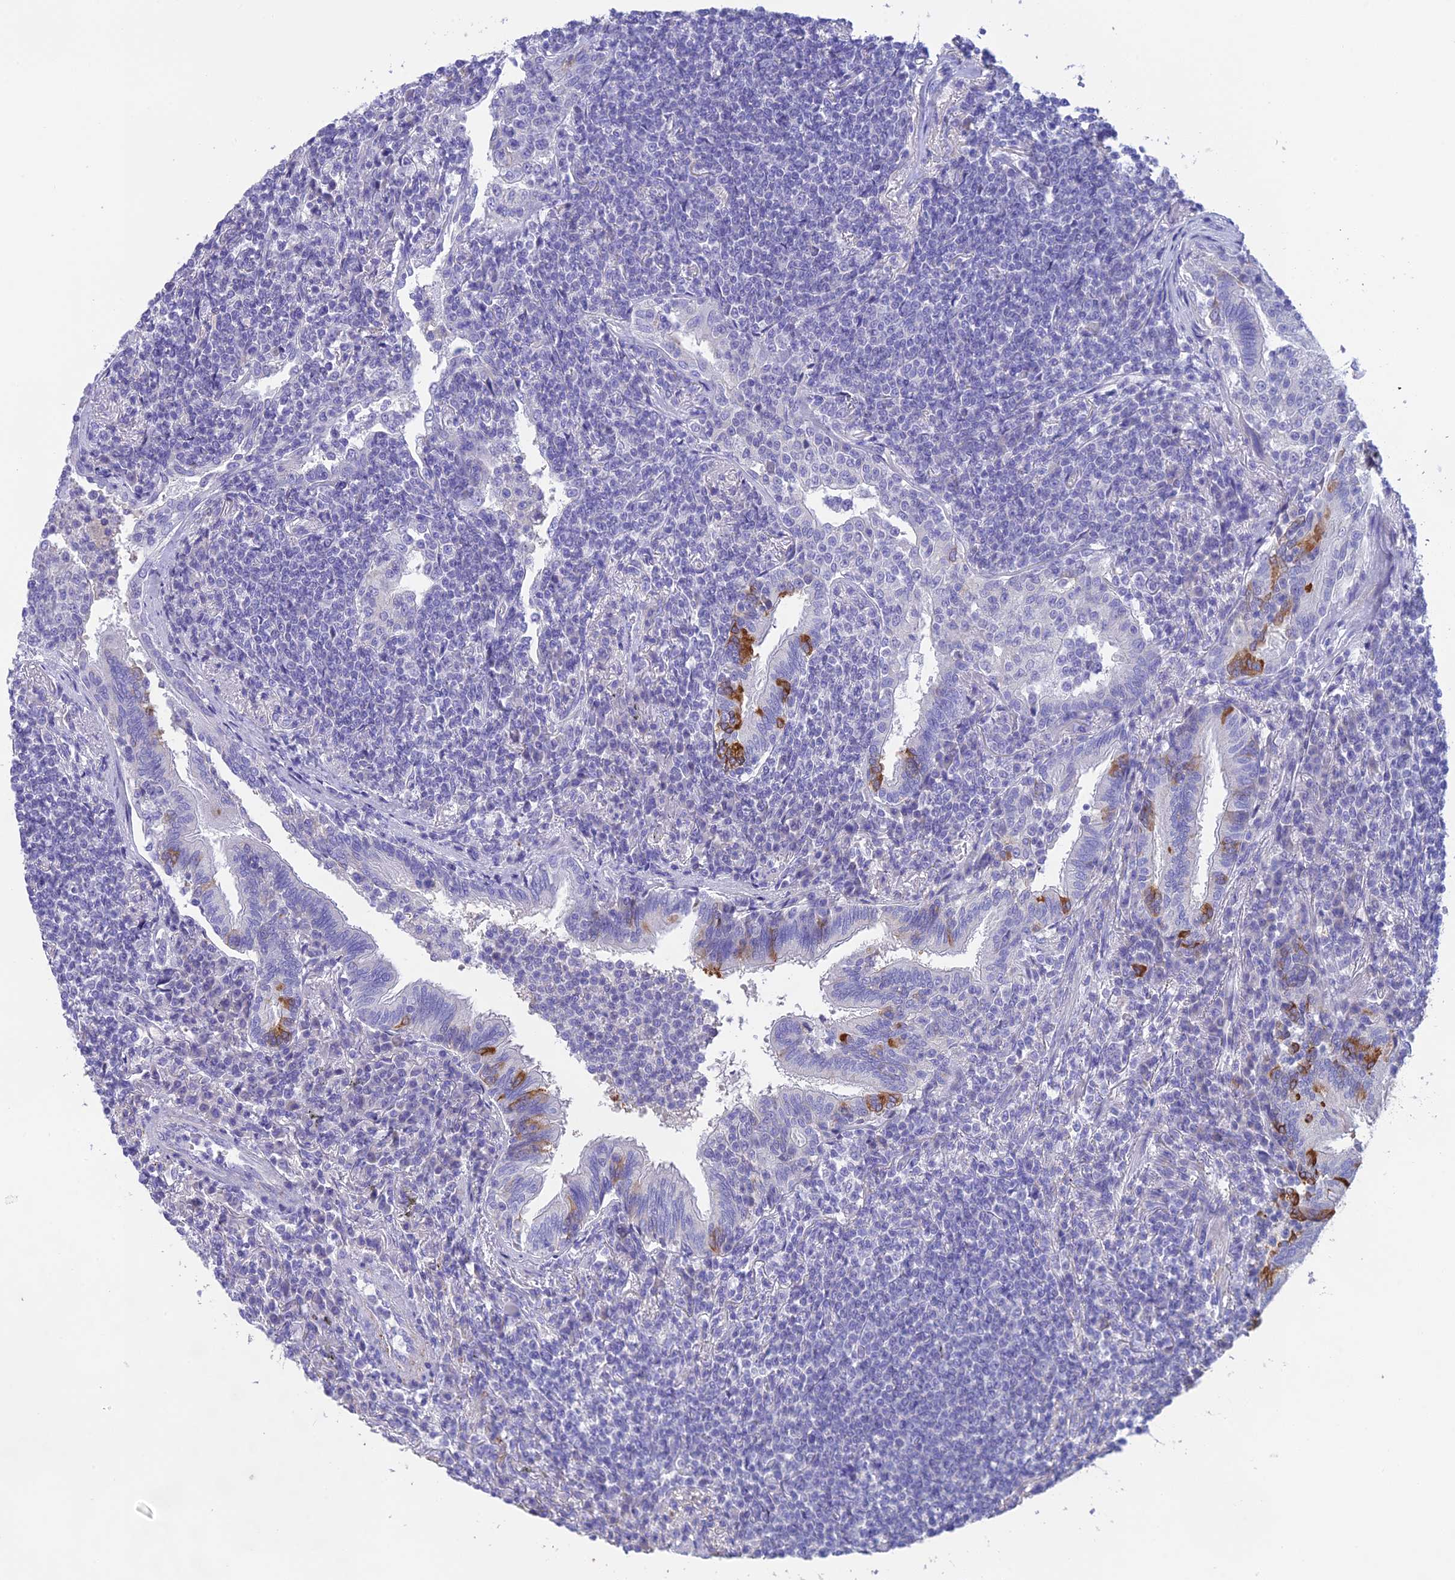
{"staining": {"intensity": "negative", "quantity": "none", "location": "none"}, "tissue": "lymphoma", "cell_type": "Tumor cells", "image_type": "cancer", "snomed": [{"axis": "morphology", "description": "Malignant lymphoma, non-Hodgkin's type, Low grade"}, {"axis": "topography", "description": "Lung"}], "caption": "High power microscopy micrograph of an immunohistochemistry (IHC) photomicrograph of low-grade malignant lymphoma, non-Hodgkin's type, revealing no significant staining in tumor cells. (DAB (3,3'-diaminobenzidine) immunohistochemistry (IHC) with hematoxylin counter stain).", "gene": "HSD17B2", "patient": {"sex": "female", "age": 71}}